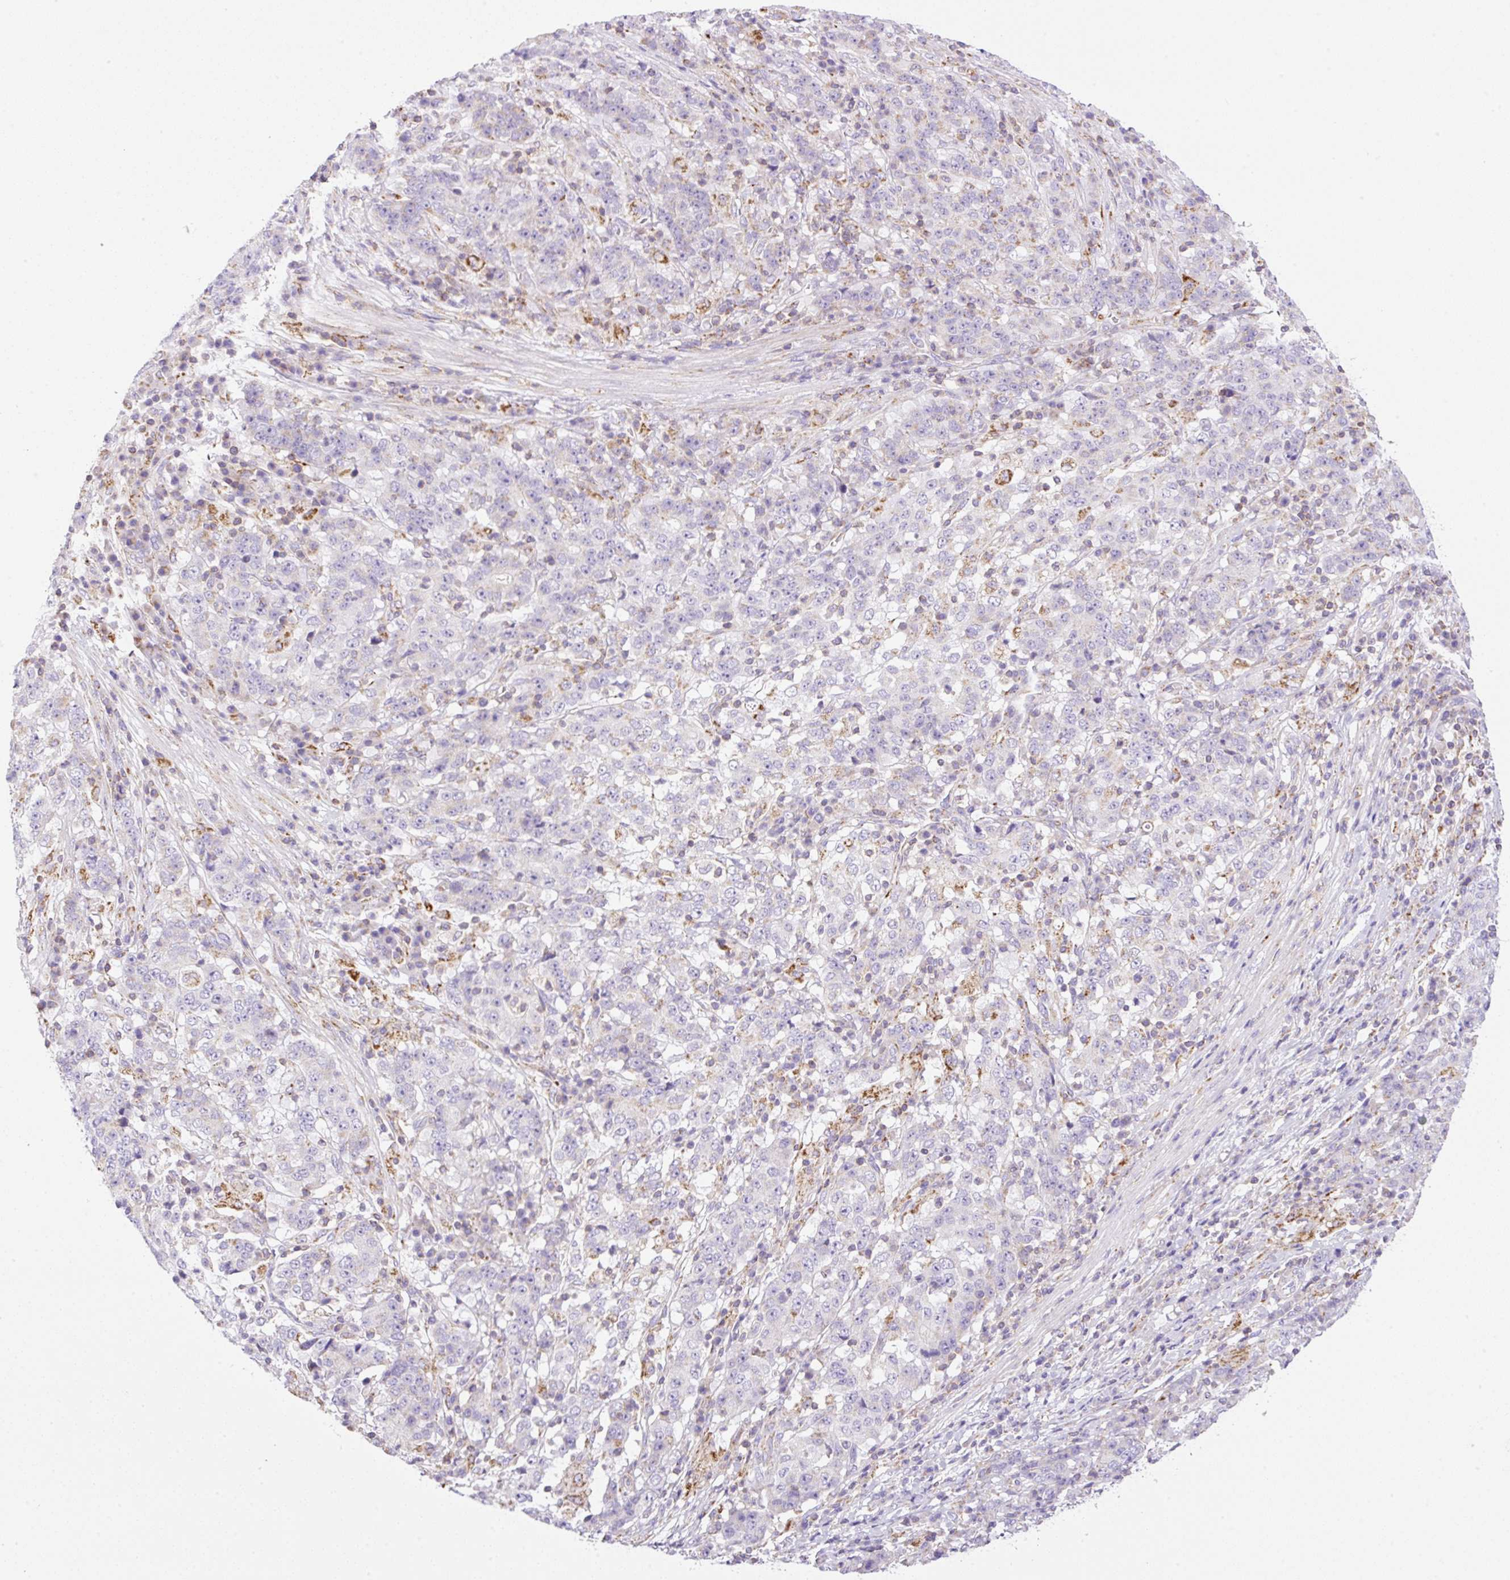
{"staining": {"intensity": "negative", "quantity": "none", "location": "none"}, "tissue": "stomach cancer", "cell_type": "Tumor cells", "image_type": "cancer", "snomed": [{"axis": "morphology", "description": "Adenocarcinoma, NOS"}, {"axis": "topography", "description": "Stomach"}], "caption": "Image shows no protein staining in tumor cells of adenocarcinoma (stomach) tissue.", "gene": "NF1", "patient": {"sex": "male", "age": 59}}